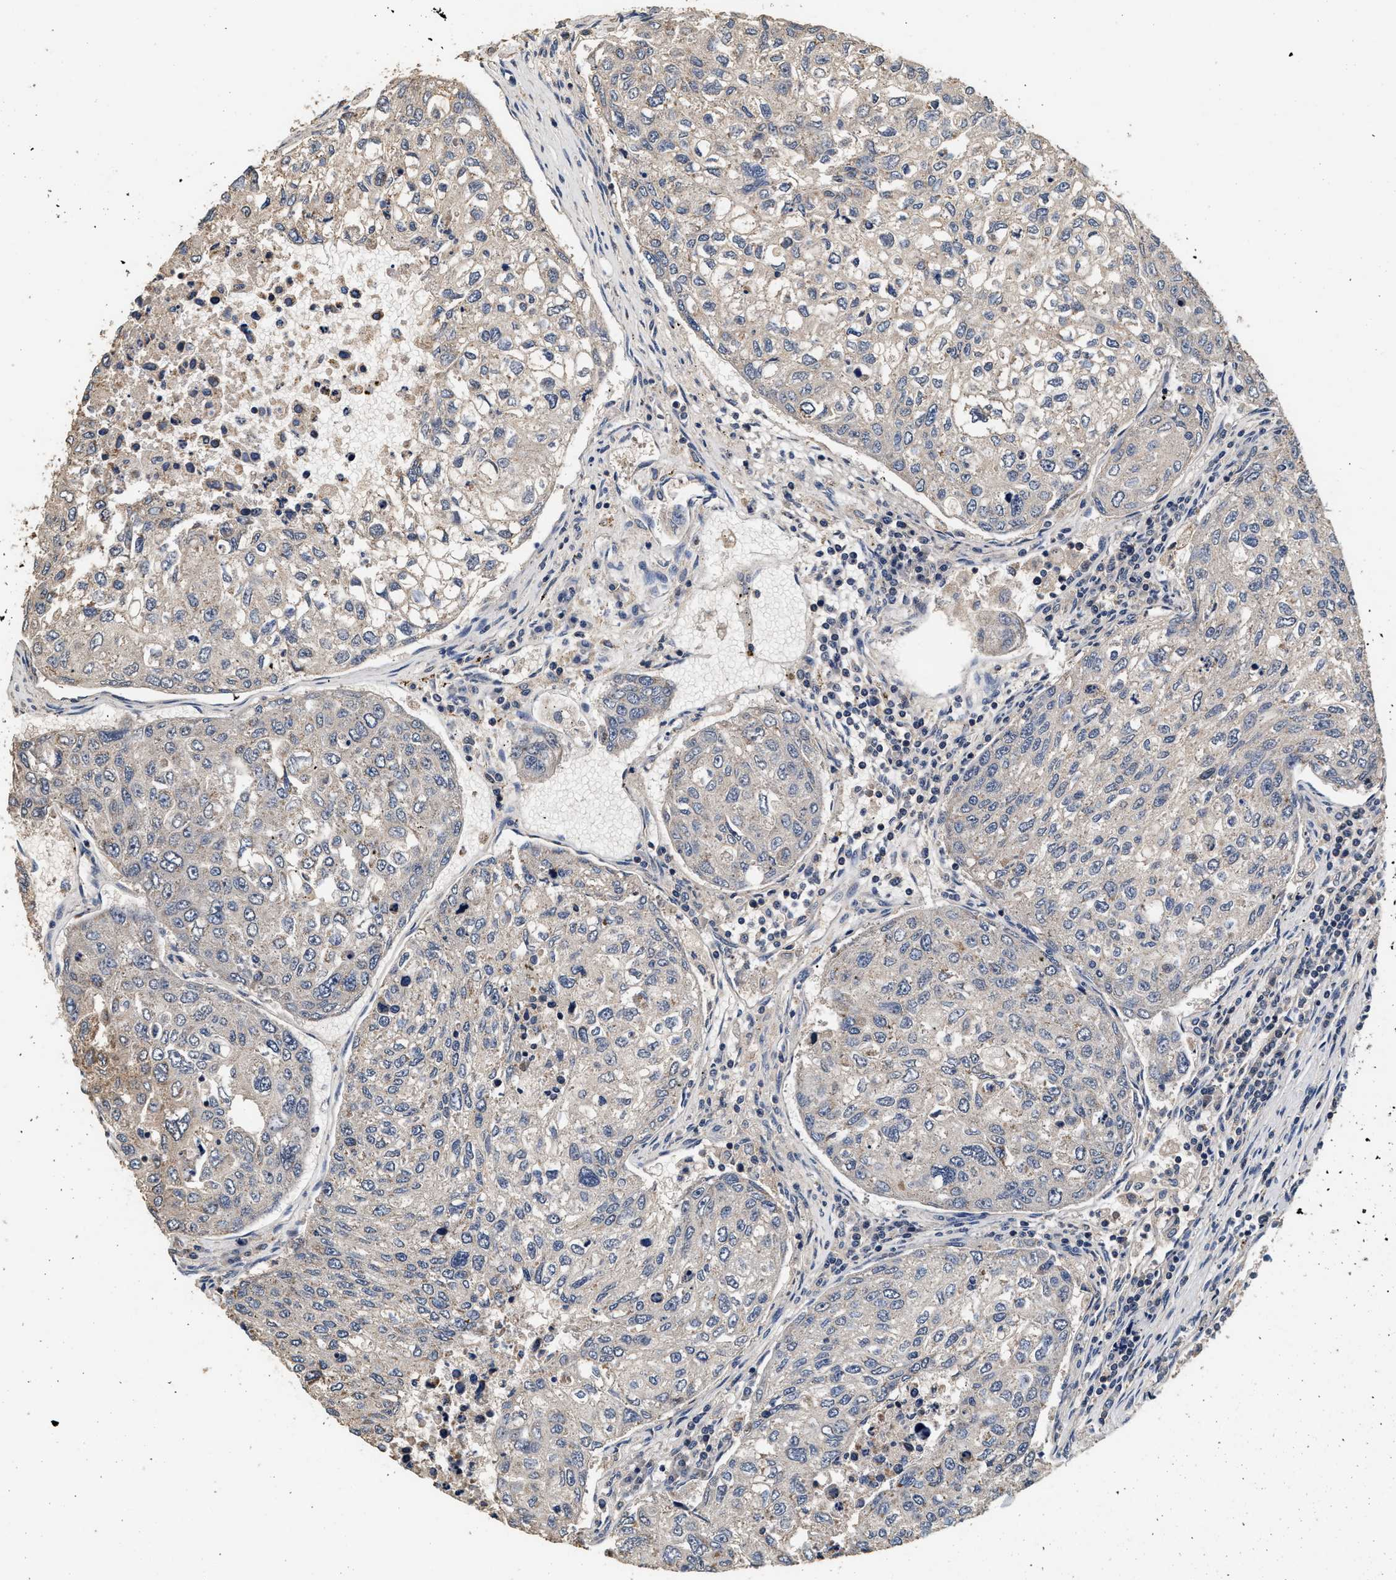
{"staining": {"intensity": "negative", "quantity": "none", "location": "none"}, "tissue": "urothelial cancer", "cell_type": "Tumor cells", "image_type": "cancer", "snomed": [{"axis": "morphology", "description": "Urothelial carcinoma, High grade"}, {"axis": "topography", "description": "Lymph node"}, {"axis": "topography", "description": "Urinary bladder"}], "caption": "Immunohistochemistry (IHC) of high-grade urothelial carcinoma reveals no staining in tumor cells.", "gene": "PTGR3", "patient": {"sex": "male", "age": 51}}